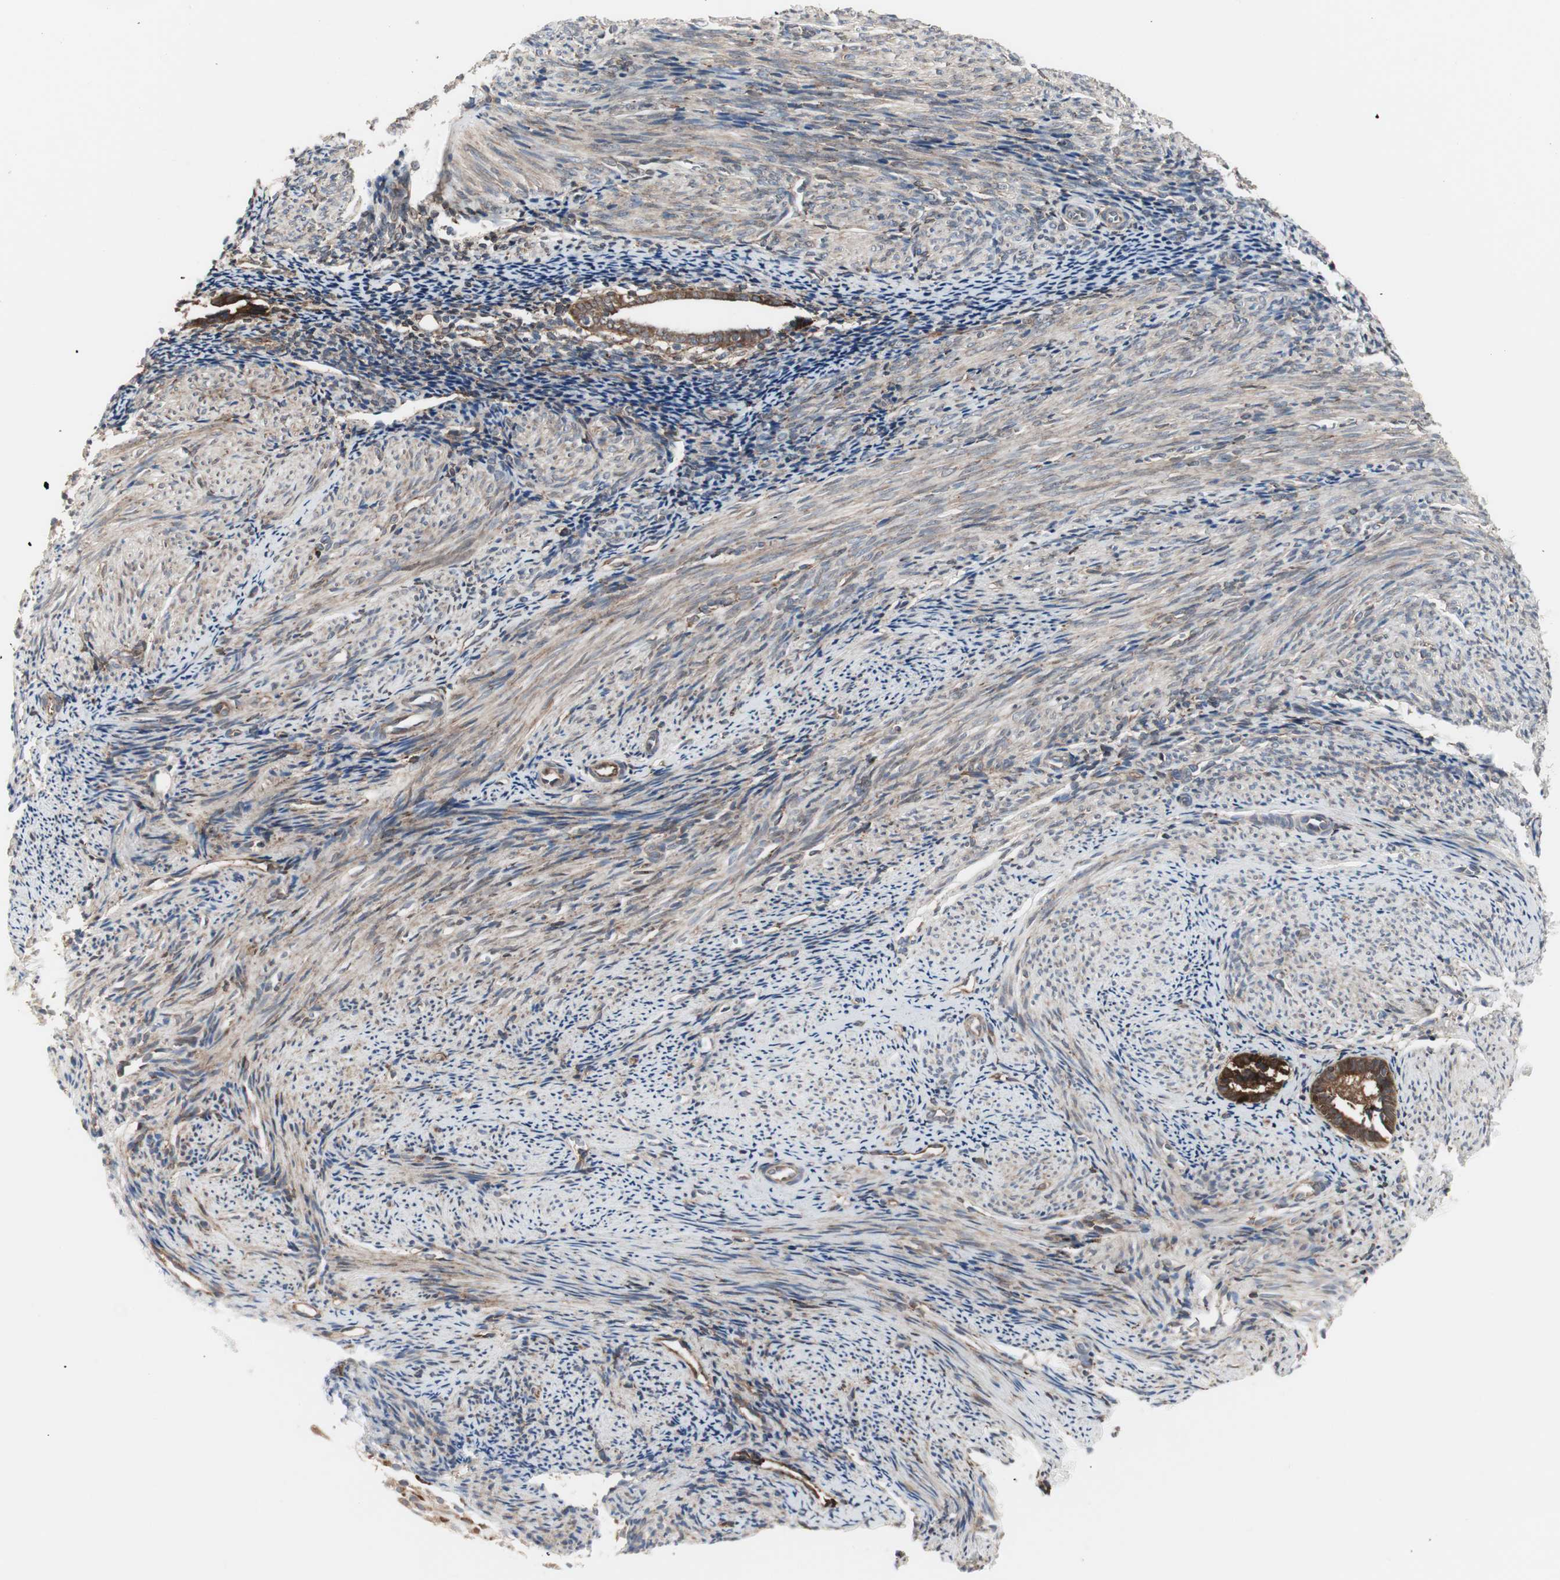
{"staining": {"intensity": "moderate", "quantity": "25%-75%", "location": "cytoplasmic/membranous"}, "tissue": "endometrium", "cell_type": "Cells in endometrial stroma", "image_type": "normal", "snomed": [{"axis": "morphology", "description": "Normal tissue, NOS"}, {"axis": "topography", "description": "Smooth muscle"}, {"axis": "topography", "description": "Endometrium"}], "caption": "A medium amount of moderate cytoplasmic/membranous staining is present in about 25%-75% of cells in endometrial stroma in benign endometrium.", "gene": "H6PD", "patient": {"sex": "female", "age": 57}}